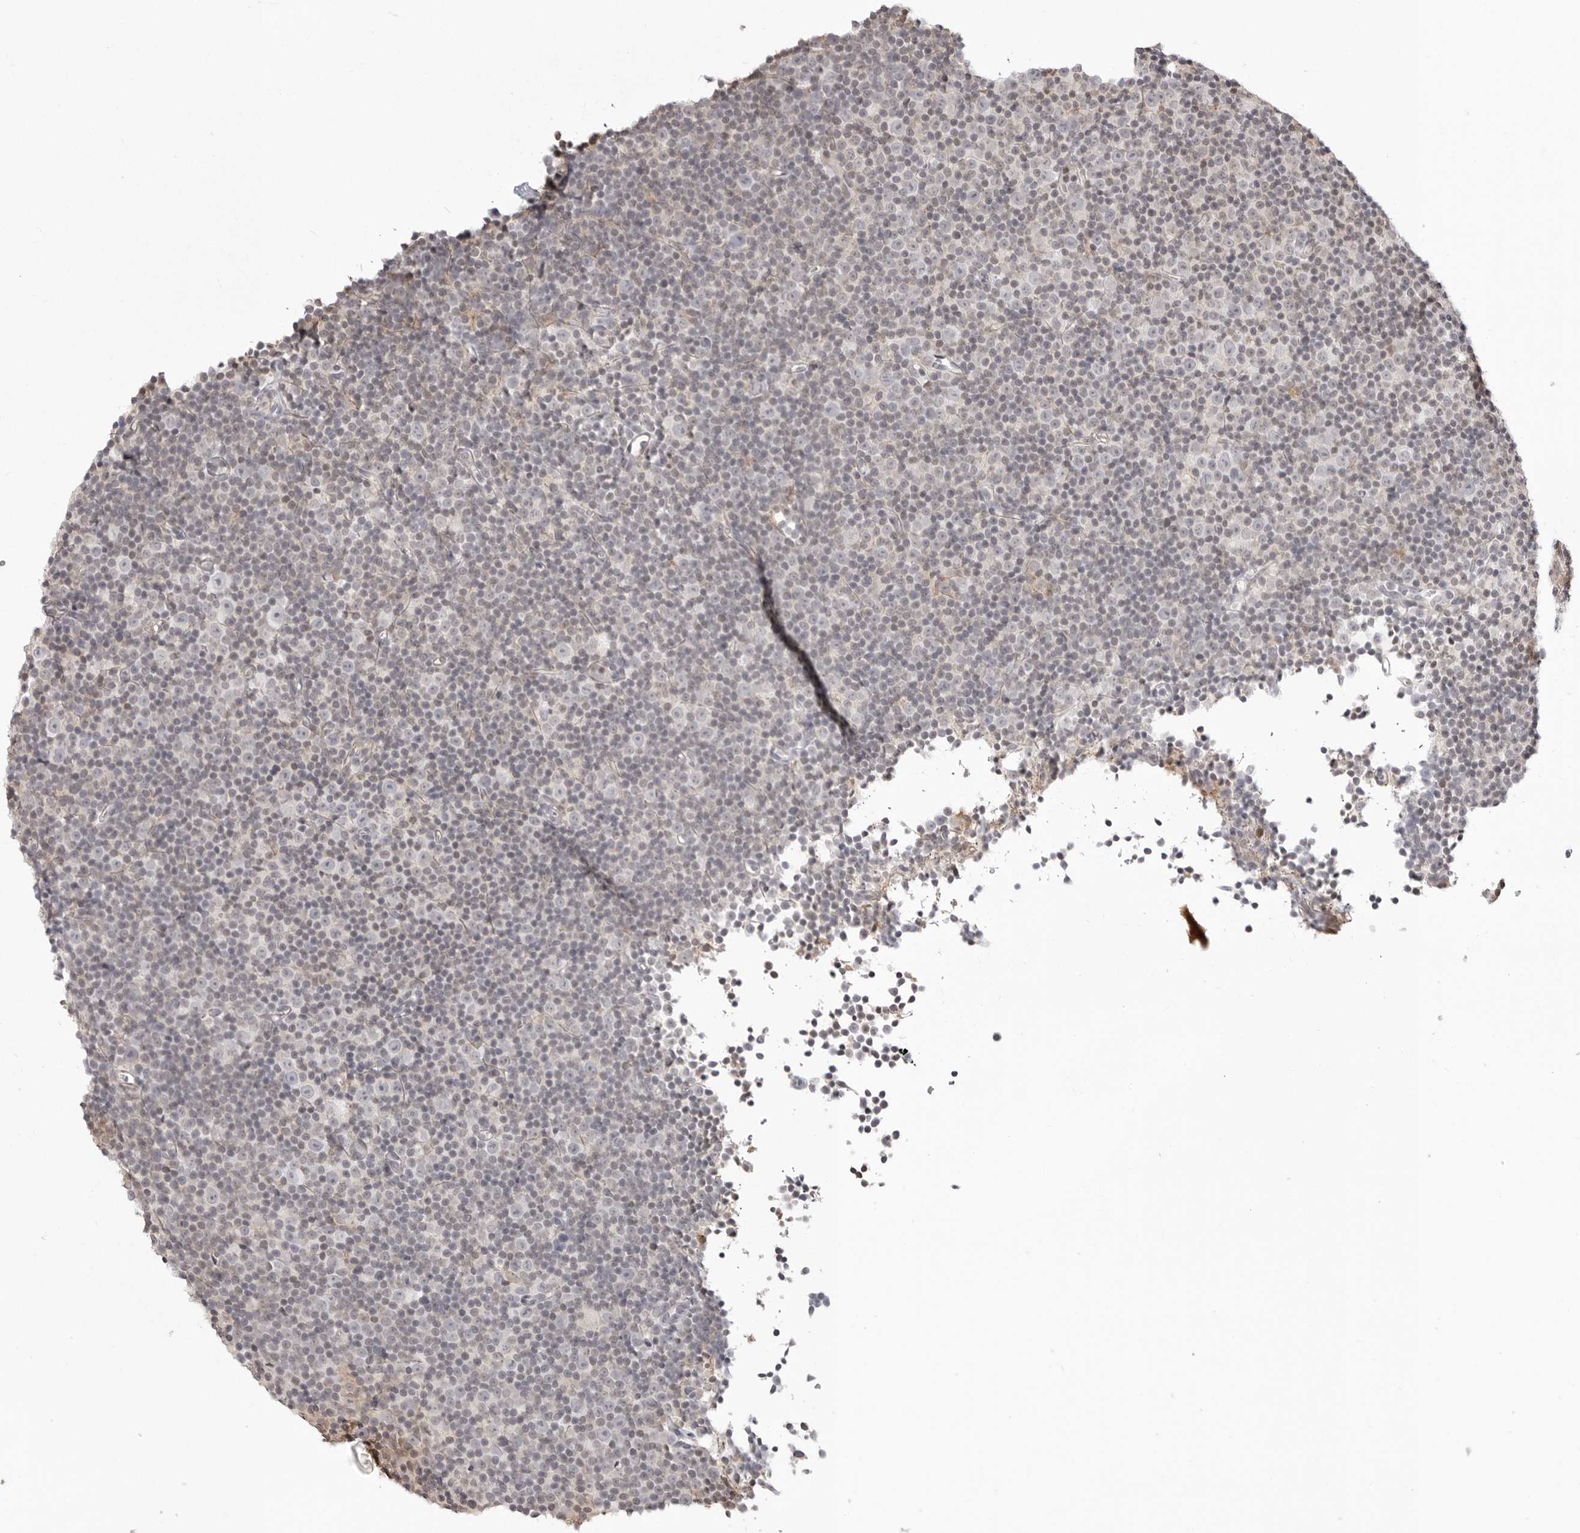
{"staining": {"intensity": "negative", "quantity": "none", "location": "none"}, "tissue": "lymphoma", "cell_type": "Tumor cells", "image_type": "cancer", "snomed": [{"axis": "morphology", "description": "Malignant lymphoma, non-Hodgkin's type, Low grade"}, {"axis": "topography", "description": "Lymph node"}], "caption": "A high-resolution photomicrograph shows immunohistochemistry (IHC) staining of low-grade malignant lymphoma, non-Hodgkin's type, which displays no significant positivity in tumor cells.", "gene": "UNK", "patient": {"sex": "female", "age": 67}}